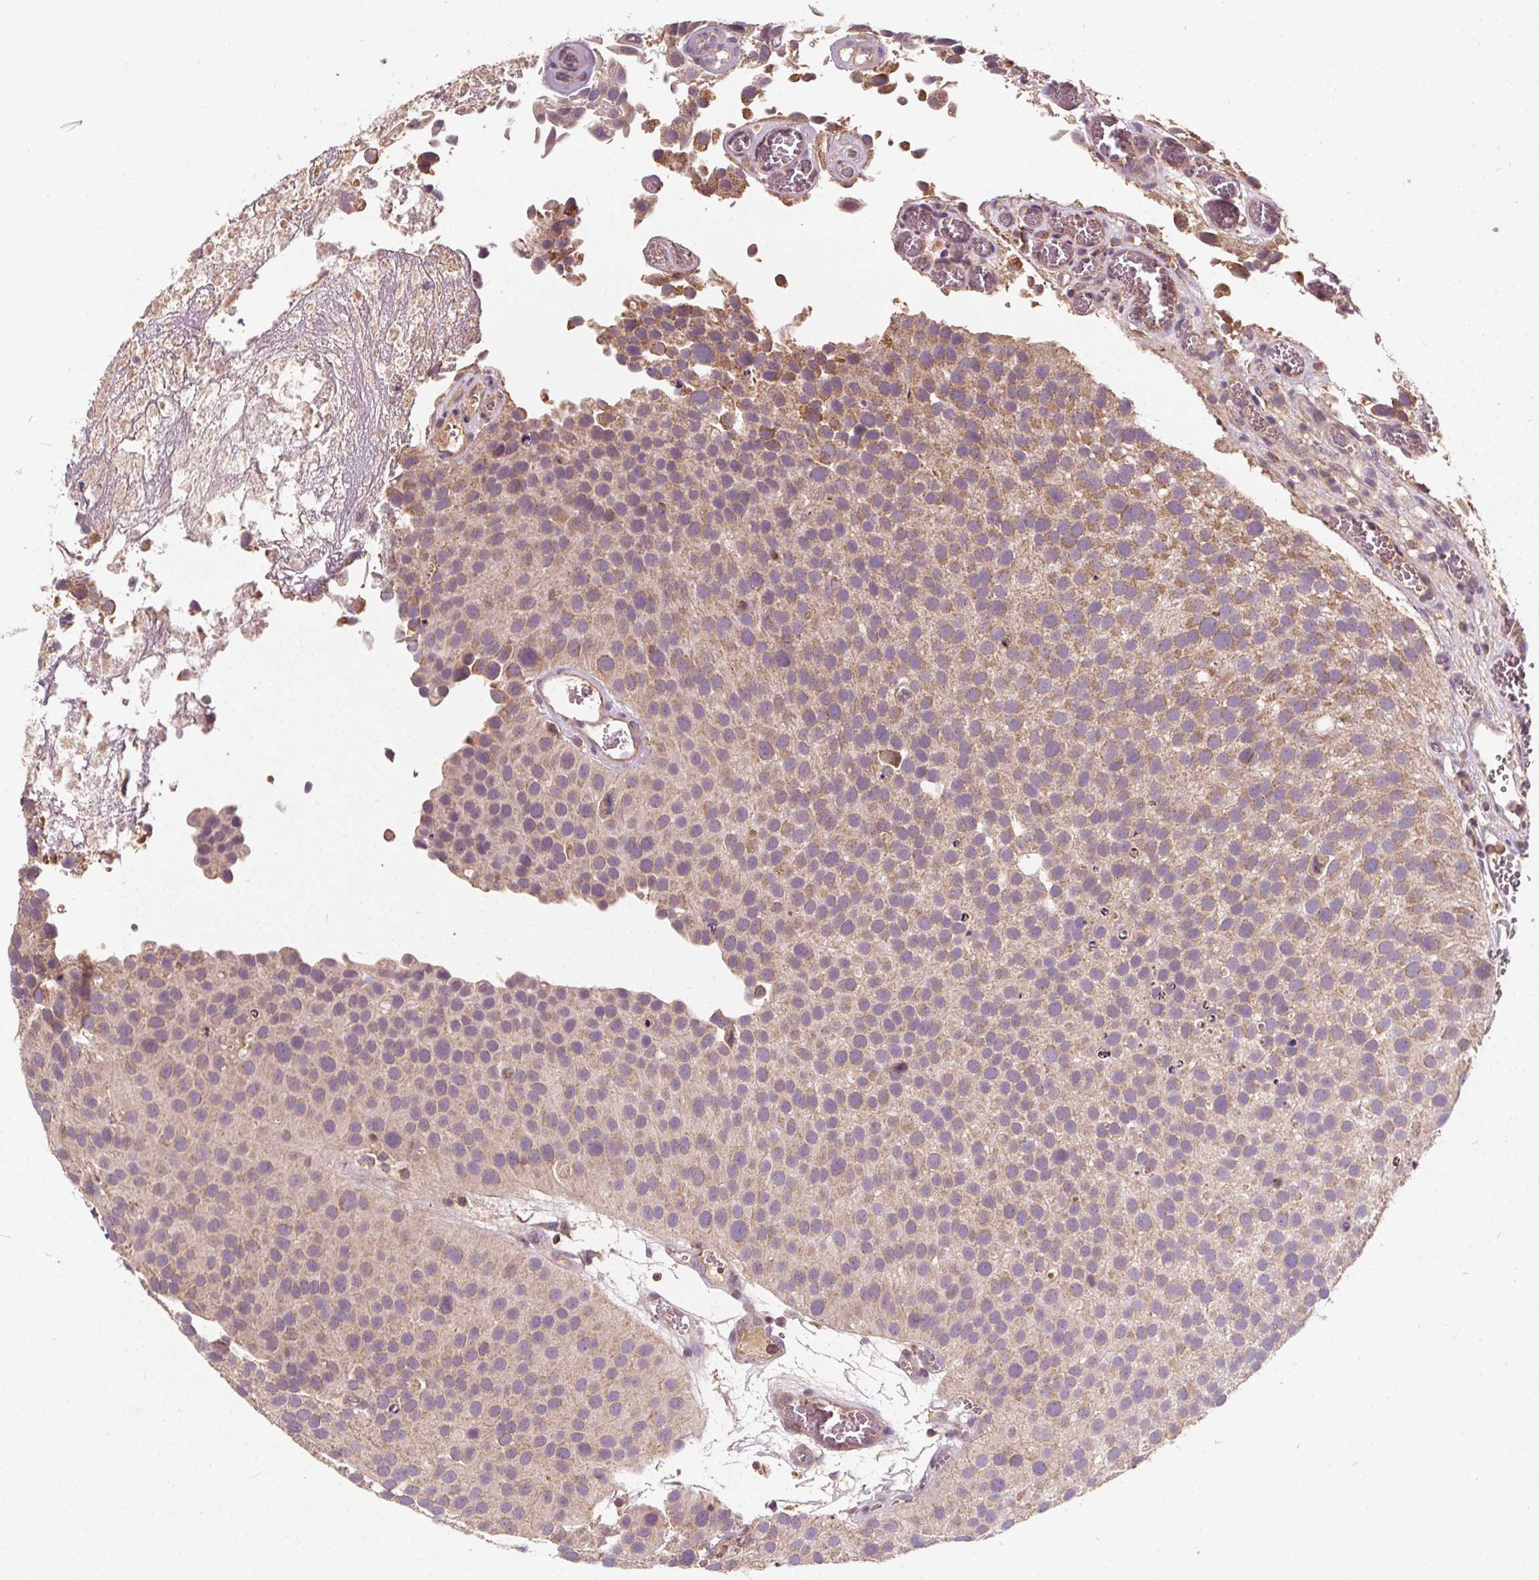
{"staining": {"intensity": "weak", "quantity": "25%-75%", "location": "cytoplasmic/membranous"}, "tissue": "urothelial cancer", "cell_type": "Tumor cells", "image_type": "cancer", "snomed": [{"axis": "morphology", "description": "Urothelial carcinoma, Low grade"}, {"axis": "topography", "description": "Urinary bladder"}], "caption": "Urothelial cancer tissue displays weak cytoplasmic/membranous positivity in about 25%-75% of tumor cells, visualized by immunohistochemistry. (Brightfield microscopy of DAB IHC at high magnification).", "gene": "ORAI2", "patient": {"sex": "female", "age": 69}}